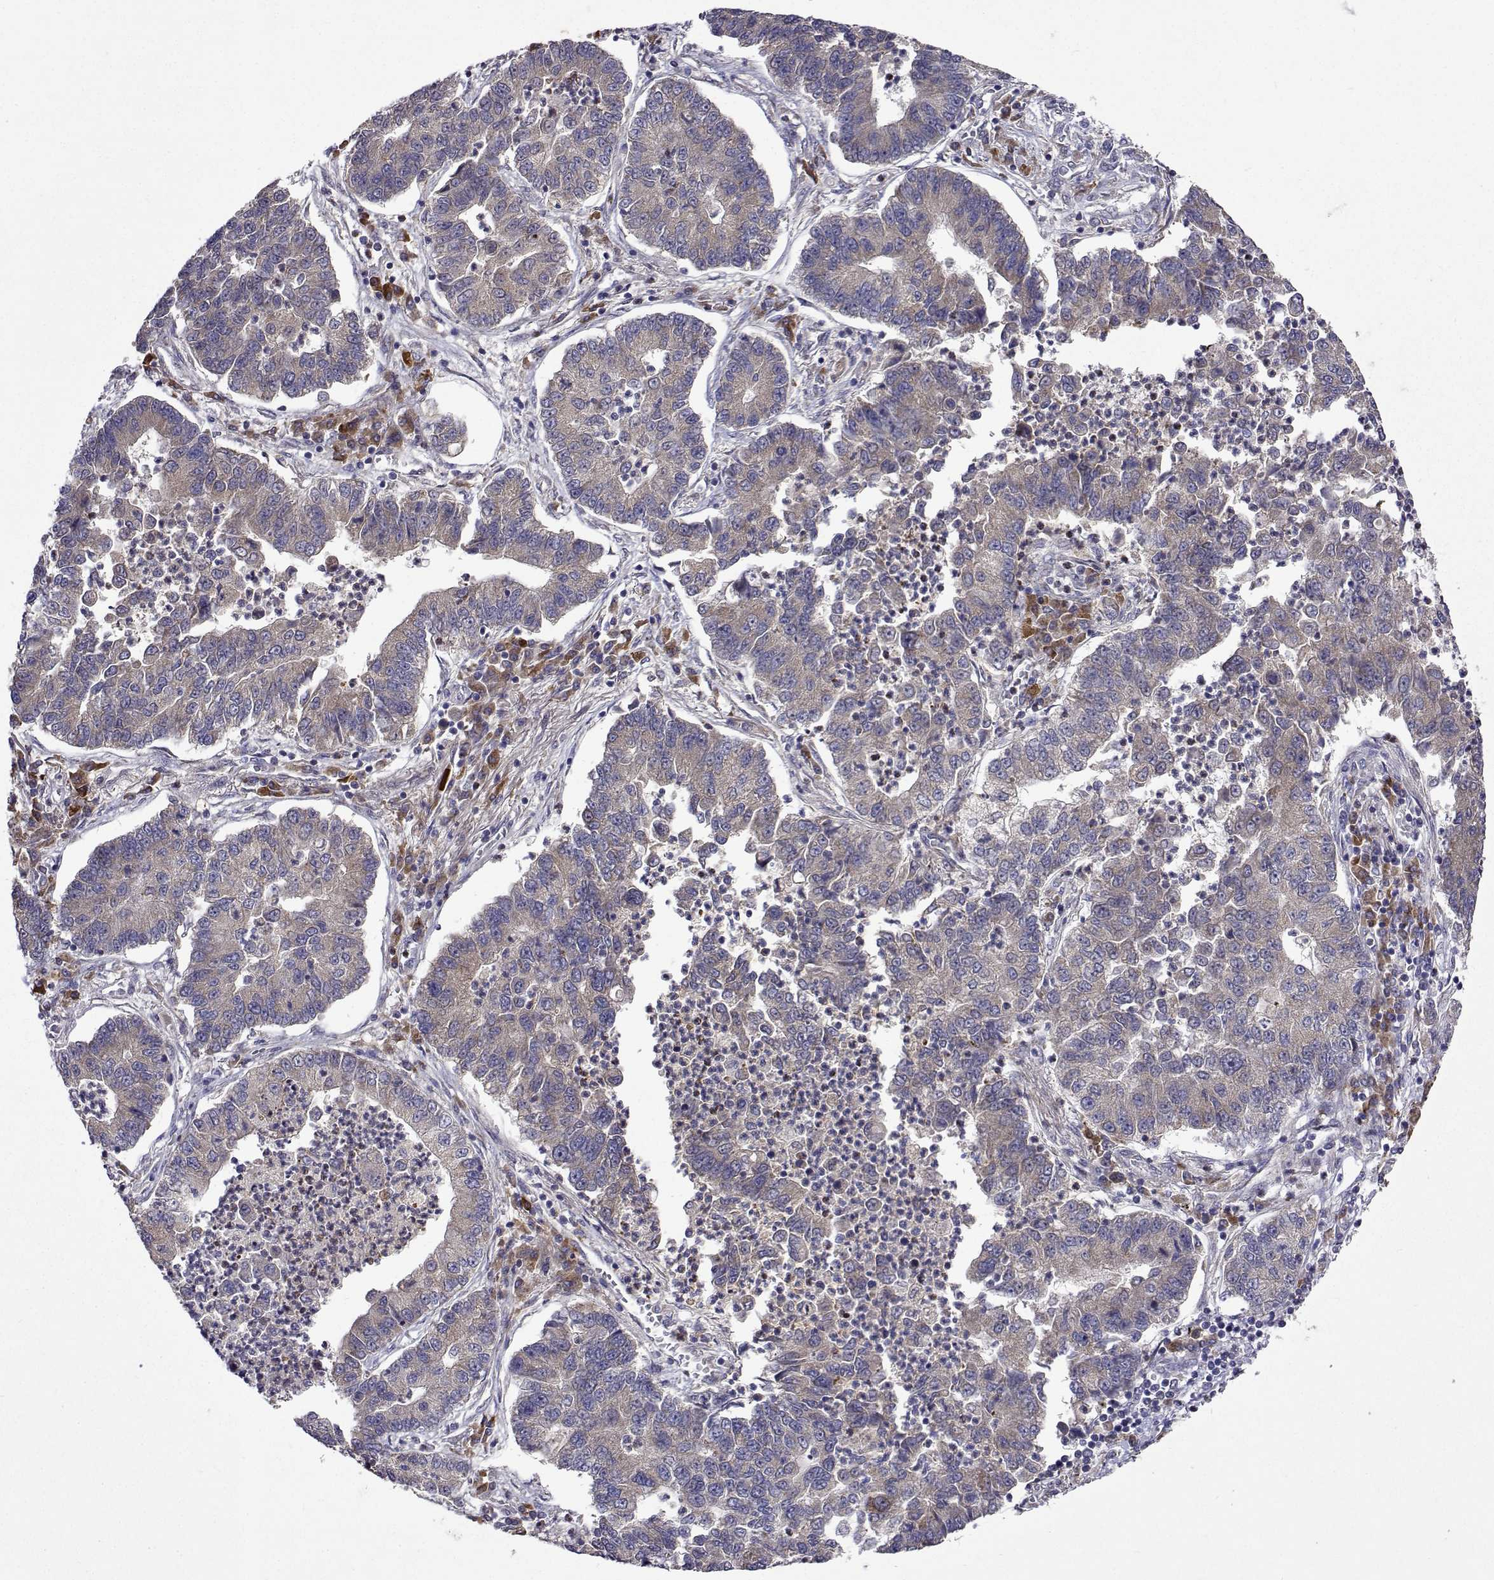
{"staining": {"intensity": "negative", "quantity": "none", "location": "none"}, "tissue": "lung cancer", "cell_type": "Tumor cells", "image_type": "cancer", "snomed": [{"axis": "morphology", "description": "Adenocarcinoma, NOS"}, {"axis": "topography", "description": "Lung"}], "caption": "Tumor cells are negative for protein expression in human lung cancer (adenocarcinoma). The staining is performed using DAB brown chromogen with nuclei counter-stained in using hematoxylin.", "gene": "TARBP2", "patient": {"sex": "female", "age": 57}}